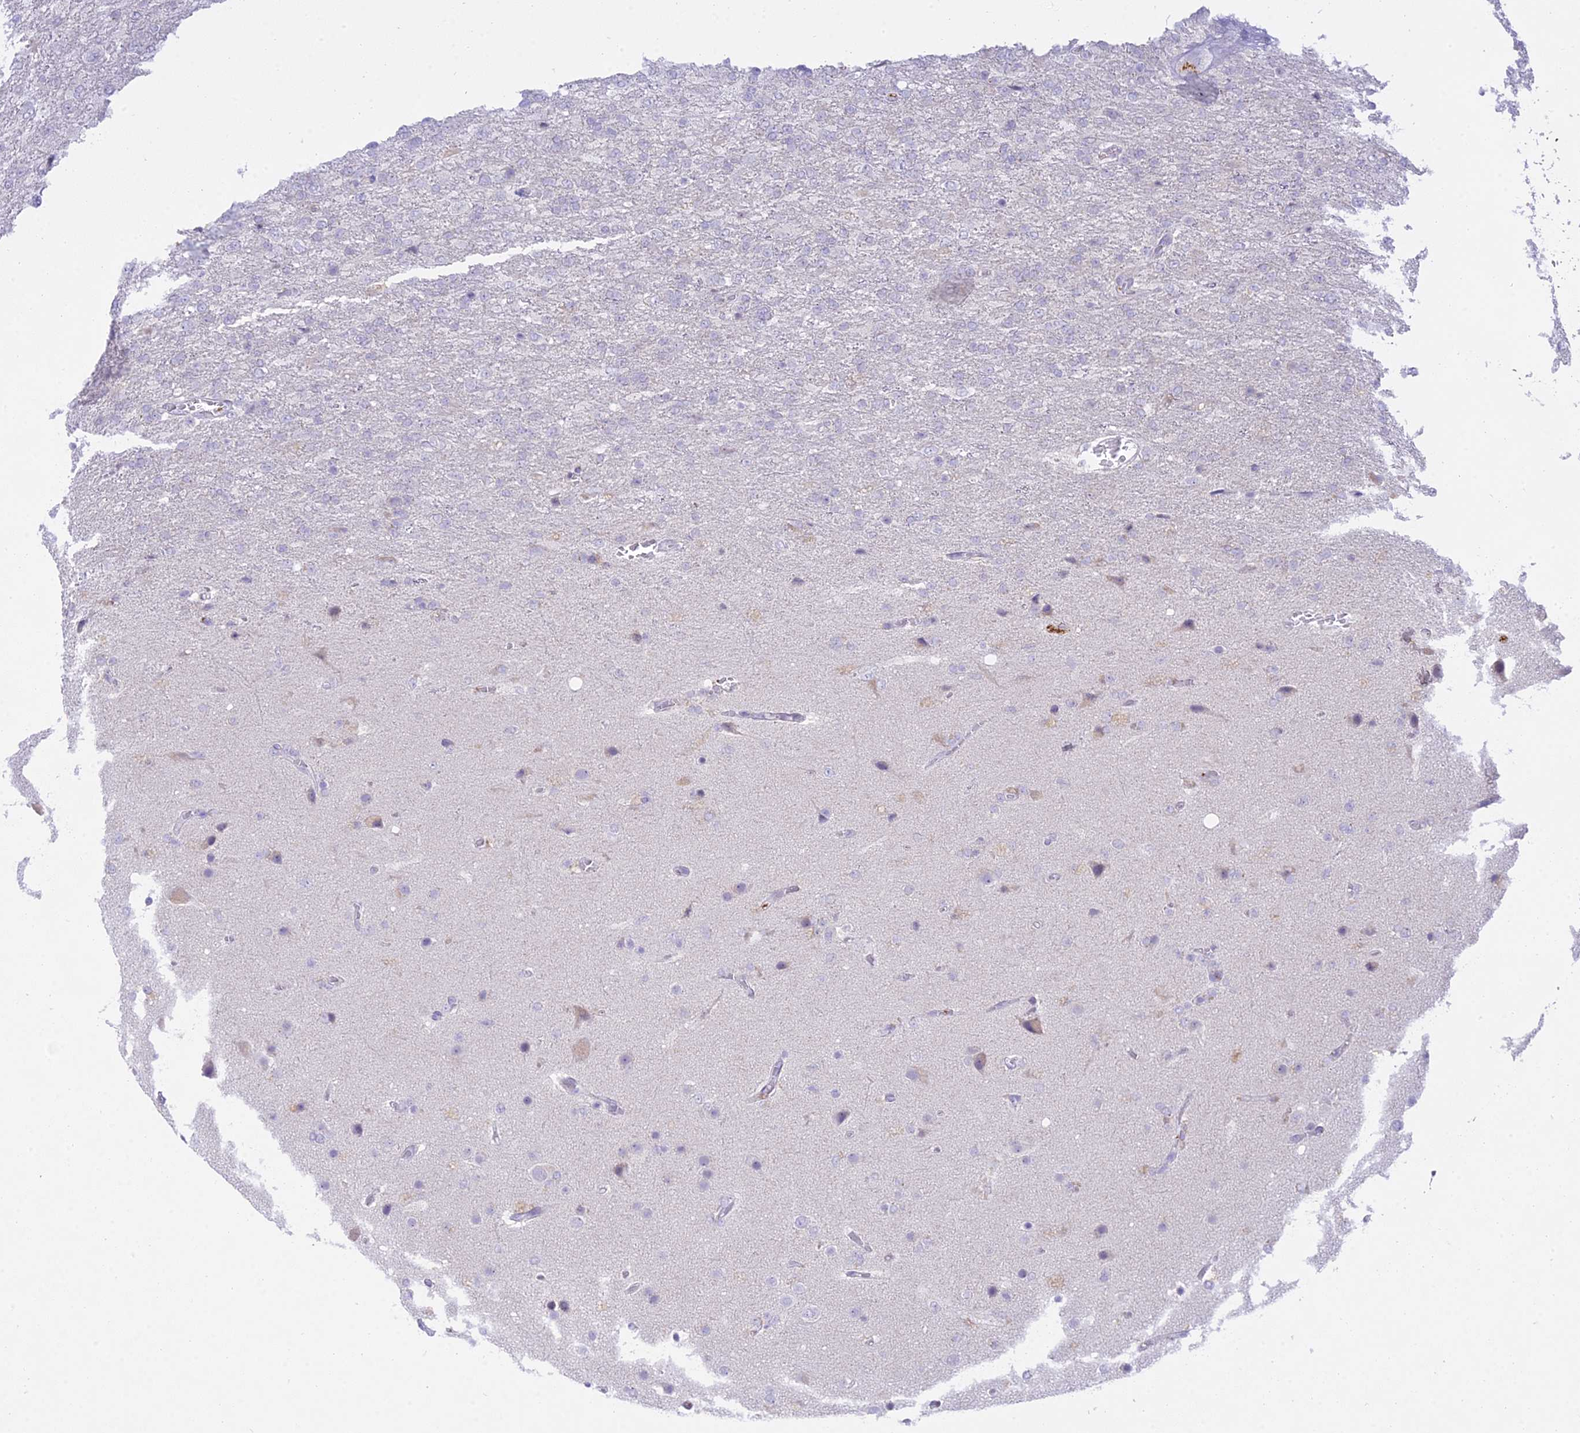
{"staining": {"intensity": "negative", "quantity": "none", "location": "none"}, "tissue": "glioma", "cell_type": "Tumor cells", "image_type": "cancer", "snomed": [{"axis": "morphology", "description": "Glioma, malignant, High grade"}, {"axis": "topography", "description": "Brain"}], "caption": "Tumor cells show no significant protein staining in high-grade glioma (malignant).", "gene": "TMEM40", "patient": {"sex": "female", "age": 74}}